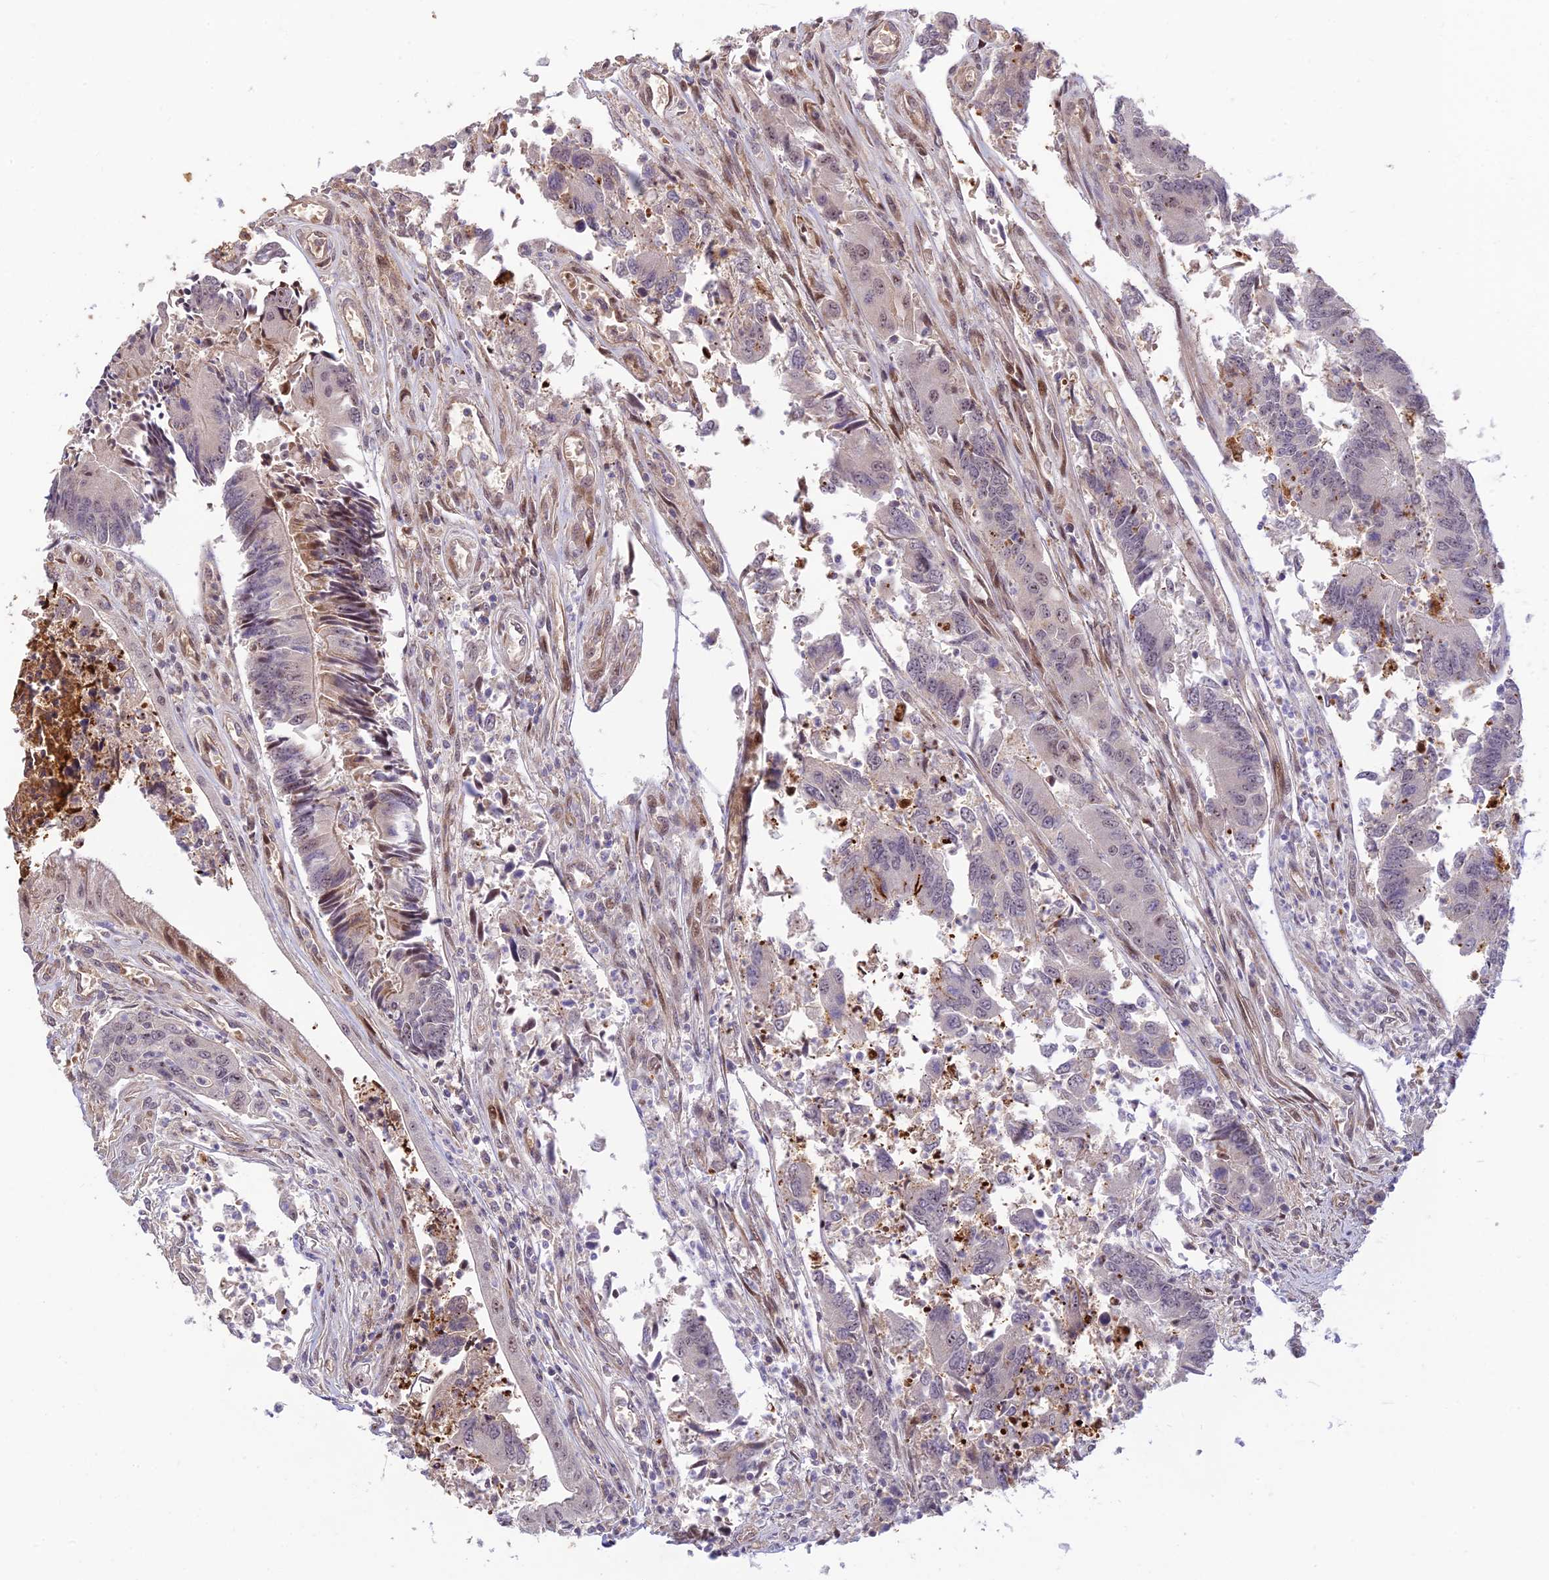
{"staining": {"intensity": "moderate", "quantity": "<25%", "location": "nuclear"}, "tissue": "colorectal cancer", "cell_type": "Tumor cells", "image_type": "cancer", "snomed": [{"axis": "morphology", "description": "Adenocarcinoma, NOS"}, {"axis": "topography", "description": "Colon"}], "caption": "The histopathology image demonstrates a brown stain indicating the presence of a protein in the nuclear of tumor cells in colorectal cancer (adenocarcinoma).", "gene": "UFSP2", "patient": {"sex": "female", "age": 67}}